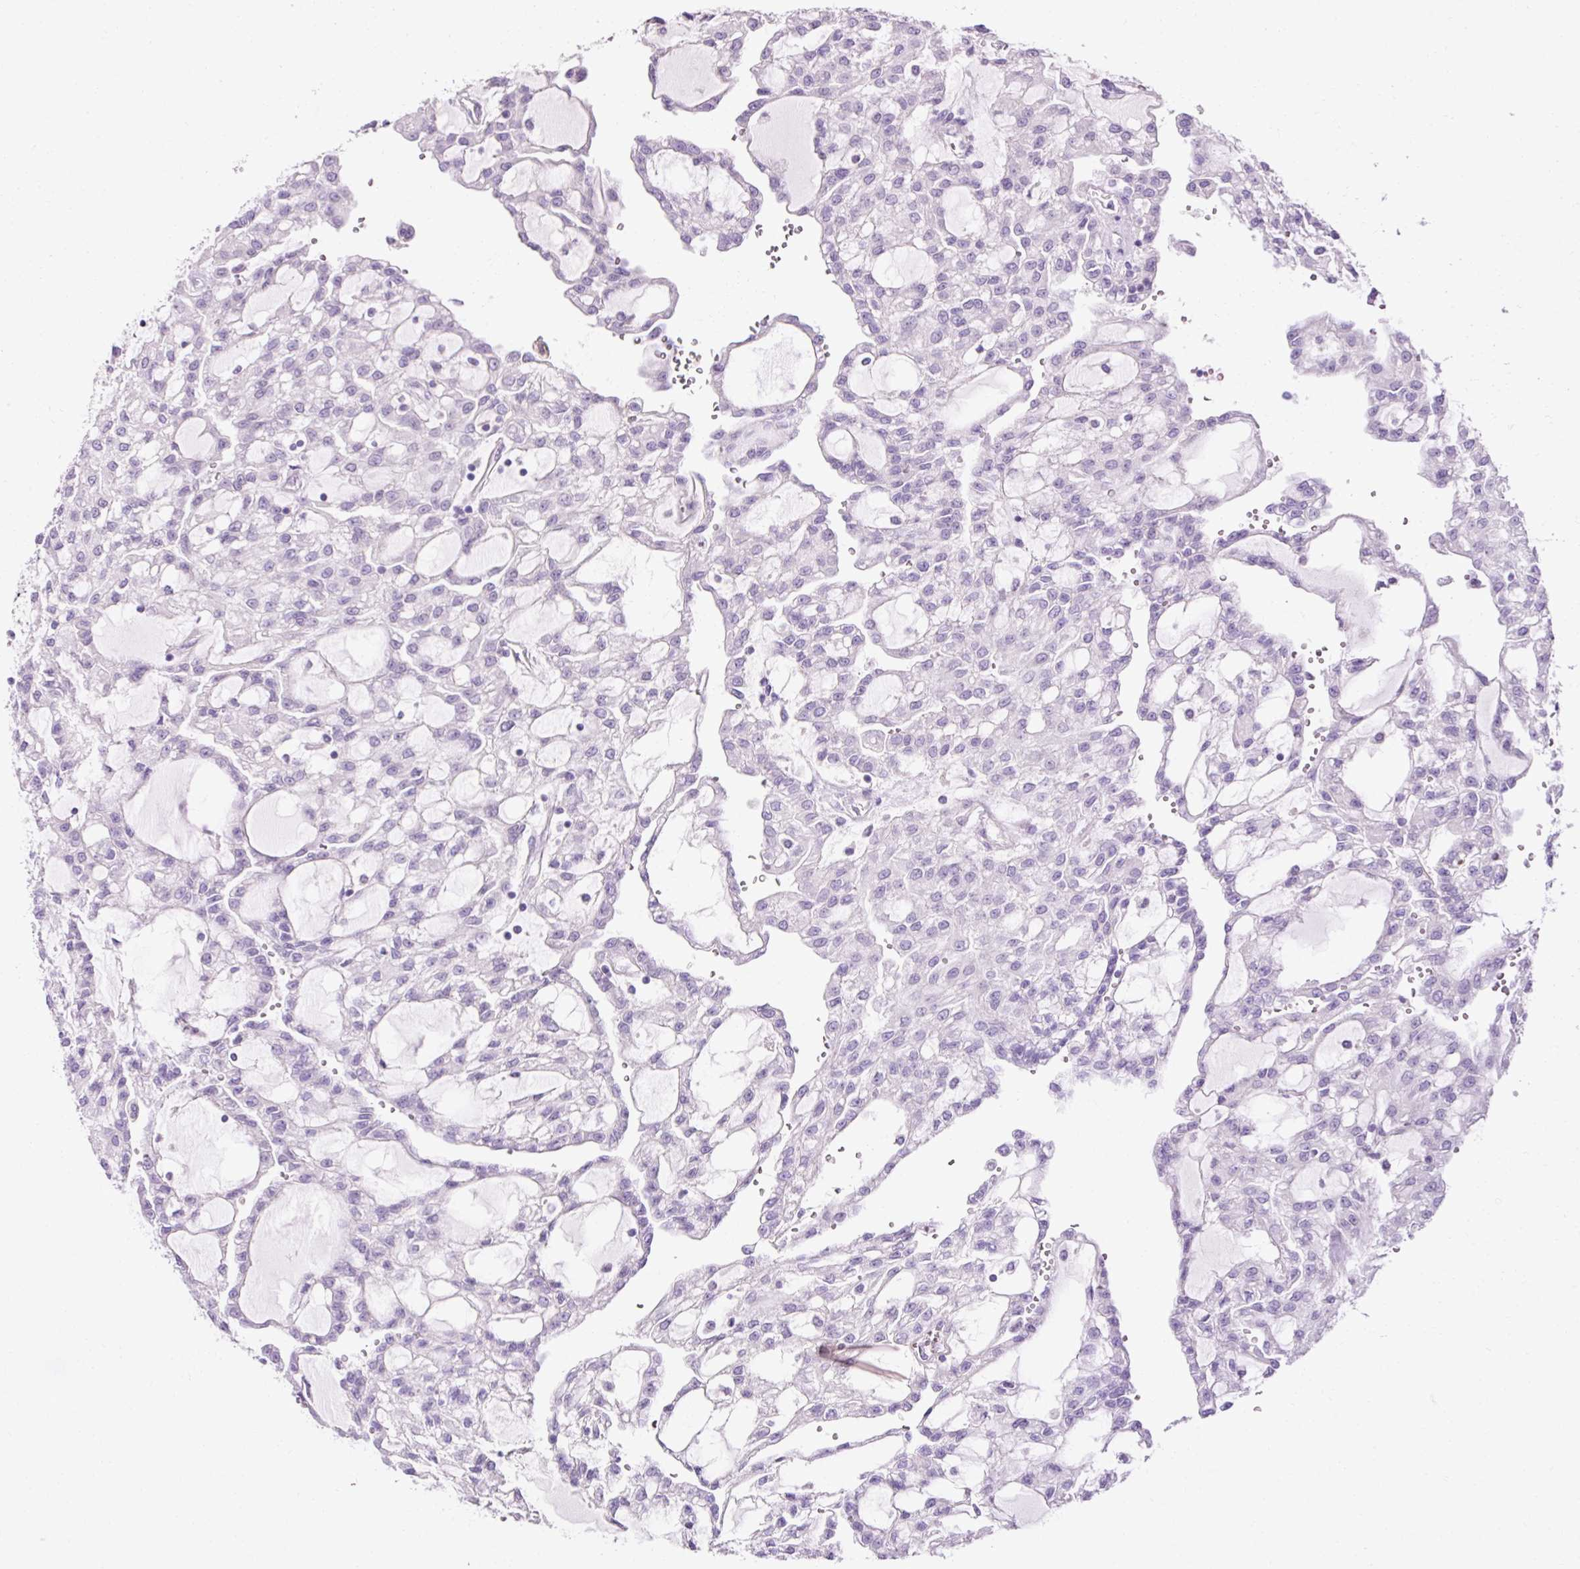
{"staining": {"intensity": "negative", "quantity": "none", "location": "none"}, "tissue": "renal cancer", "cell_type": "Tumor cells", "image_type": "cancer", "snomed": [{"axis": "morphology", "description": "Adenocarcinoma, NOS"}, {"axis": "topography", "description": "Kidney"}], "caption": "Immunohistochemistry micrograph of neoplastic tissue: adenocarcinoma (renal) stained with DAB displays no significant protein expression in tumor cells. (DAB IHC with hematoxylin counter stain).", "gene": "ZNF610", "patient": {"sex": "male", "age": 63}}